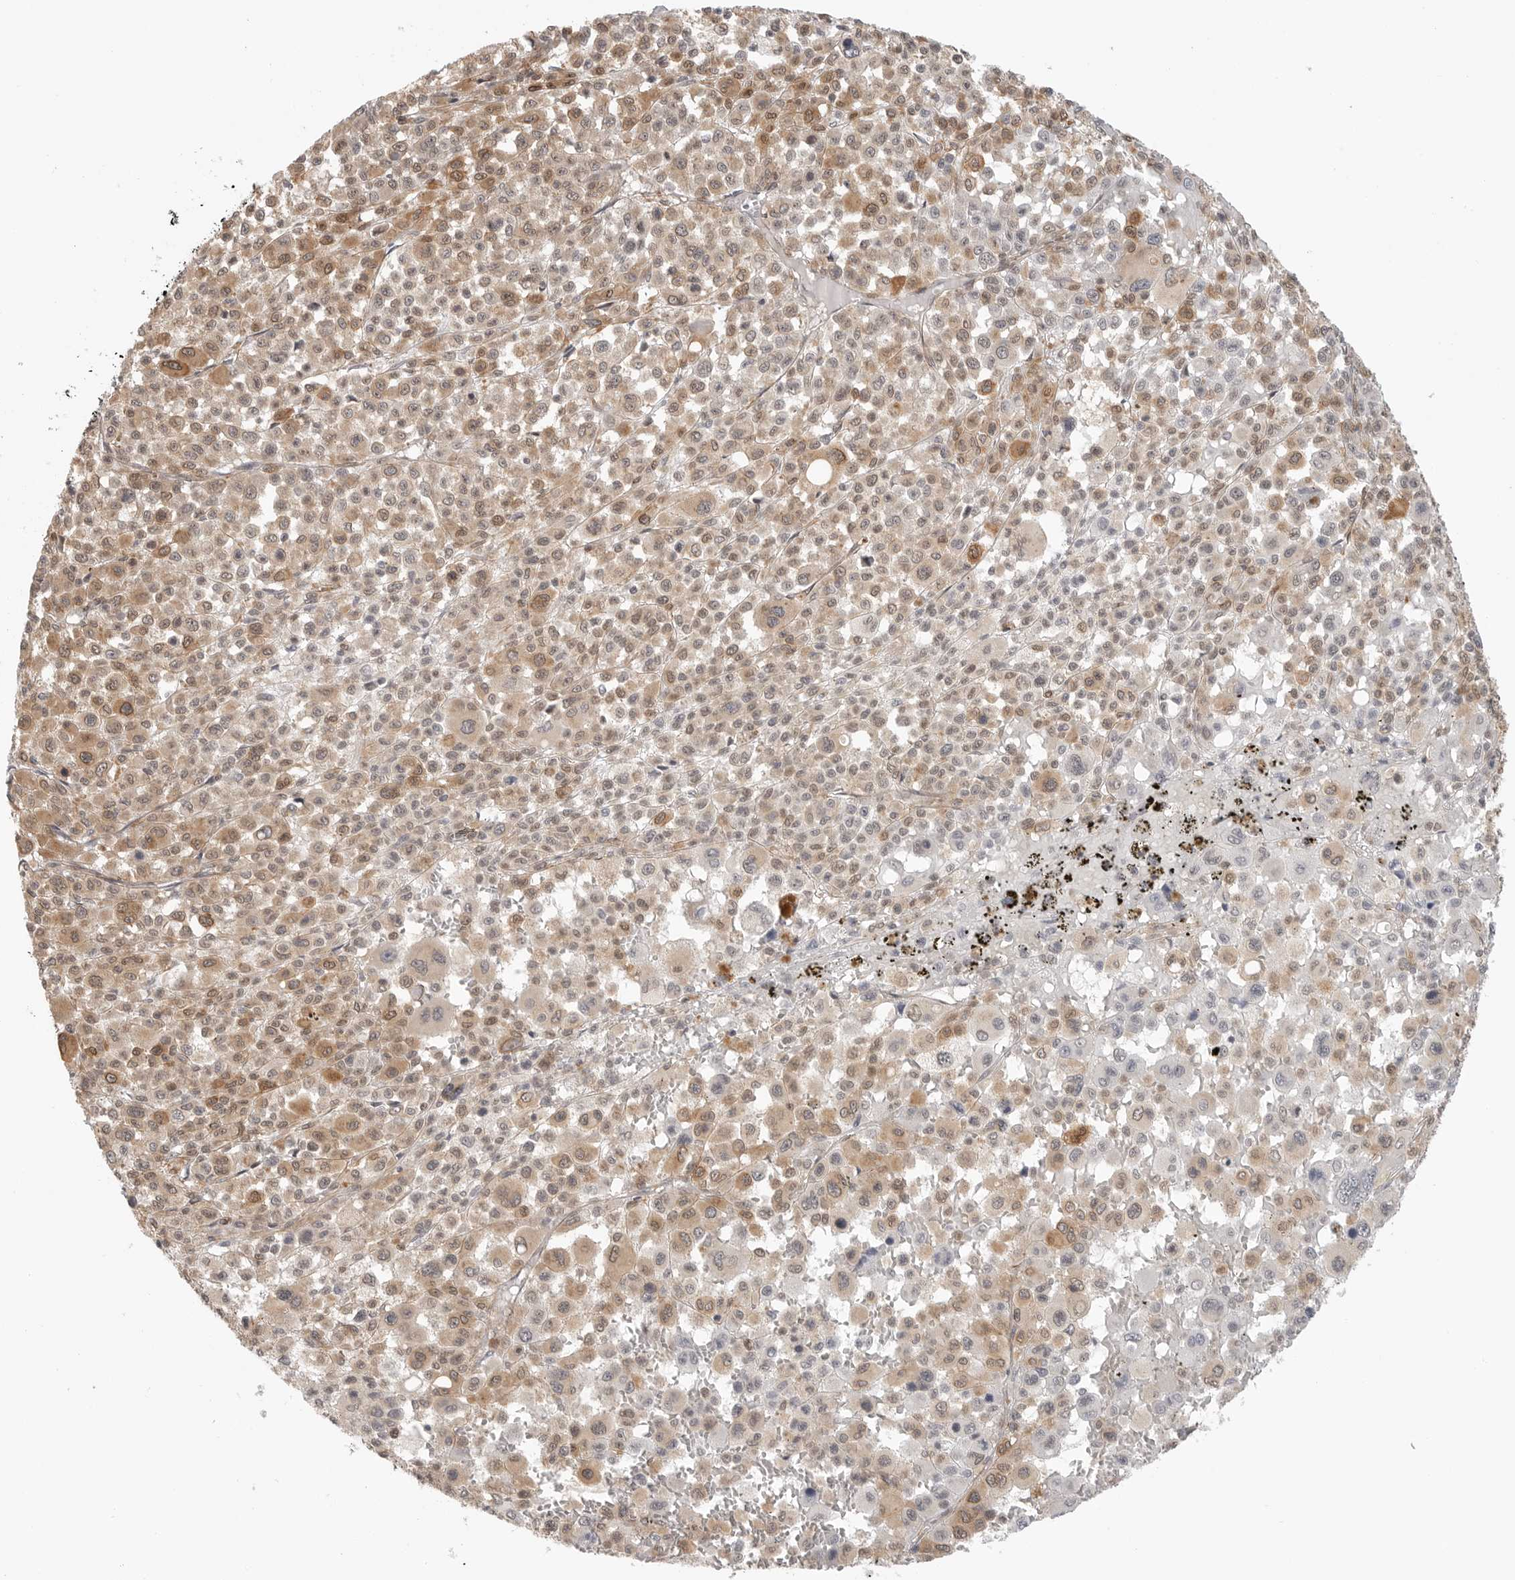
{"staining": {"intensity": "moderate", "quantity": ">75%", "location": "cytoplasmic/membranous,nuclear"}, "tissue": "melanoma", "cell_type": "Tumor cells", "image_type": "cancer", "snomed": [{"axis": "morphology", "description": "Malignant melanoma, Metastatic site"}, {"axis": "topography", "description": "Skin"}], "caption": "Malignant melanoma (metastatic site) stained with DAB immunohistochemistry (IHC) exhibits medium levels of moderate cytoplasmic/membranous and nuclear expression in approximately >75% of tumor cells.", "gene": "ATOH7", "patient": {"sex": "female", "age": 74}}